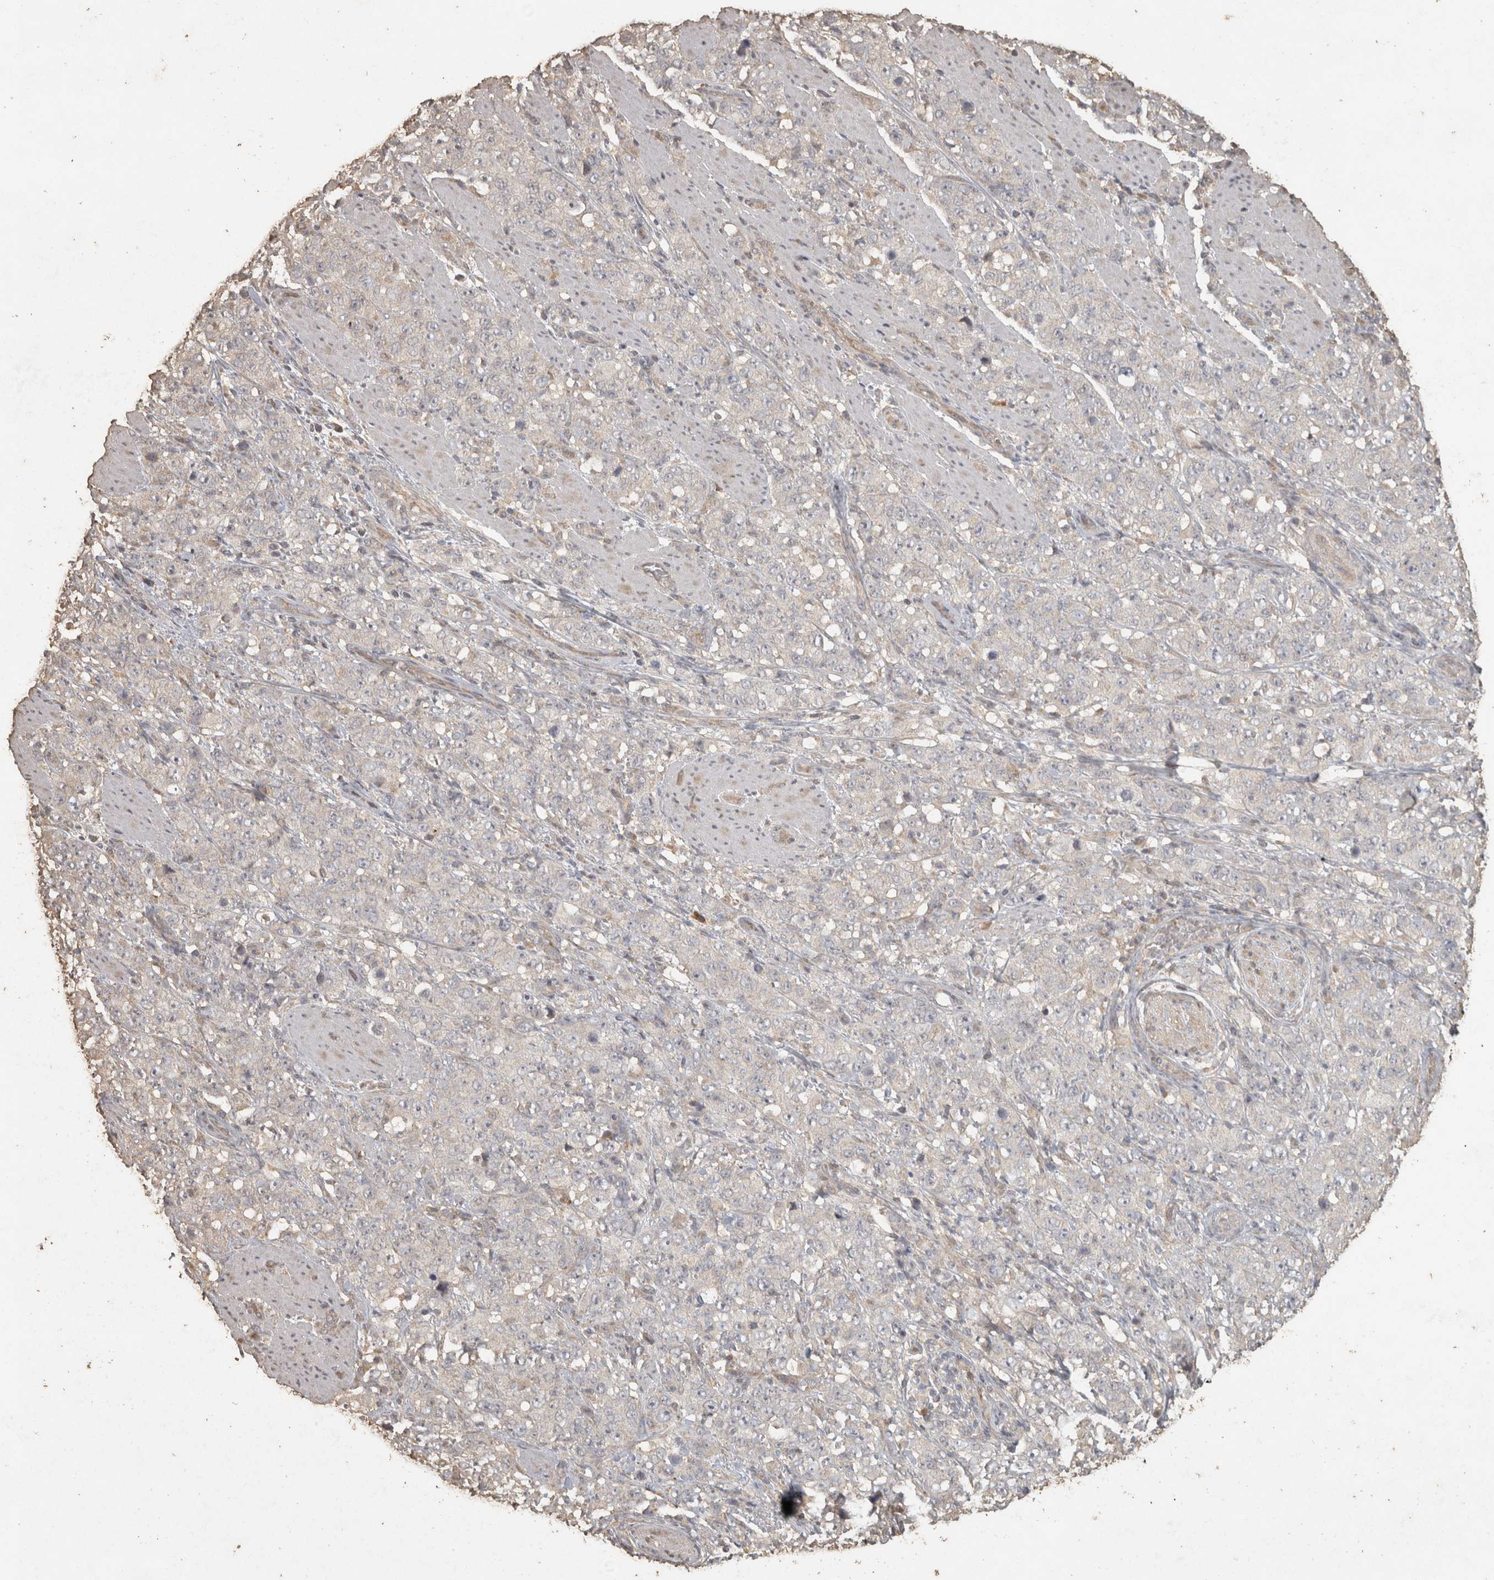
{"staining": {"intensity": "negative", "quantity": "none", "location": "none"}, "tissue": "stomach cancer", "cell_type": "Tumor cells", "image_type": "cancer", "snomed": [{"axis": "morphology", "description": "Adenocarcinoma, NOS"}, {"axis": "topography", "description": "Stomach"}], "caption": "This histopathology image is of stomach adenocarcinoma stained with IHC to label a protein in brown with the nuclei are counter-stained blue. There is no staining in tumor cells.", "gene": "OSTN", "patient": {"sex": "male", "age": 48}}